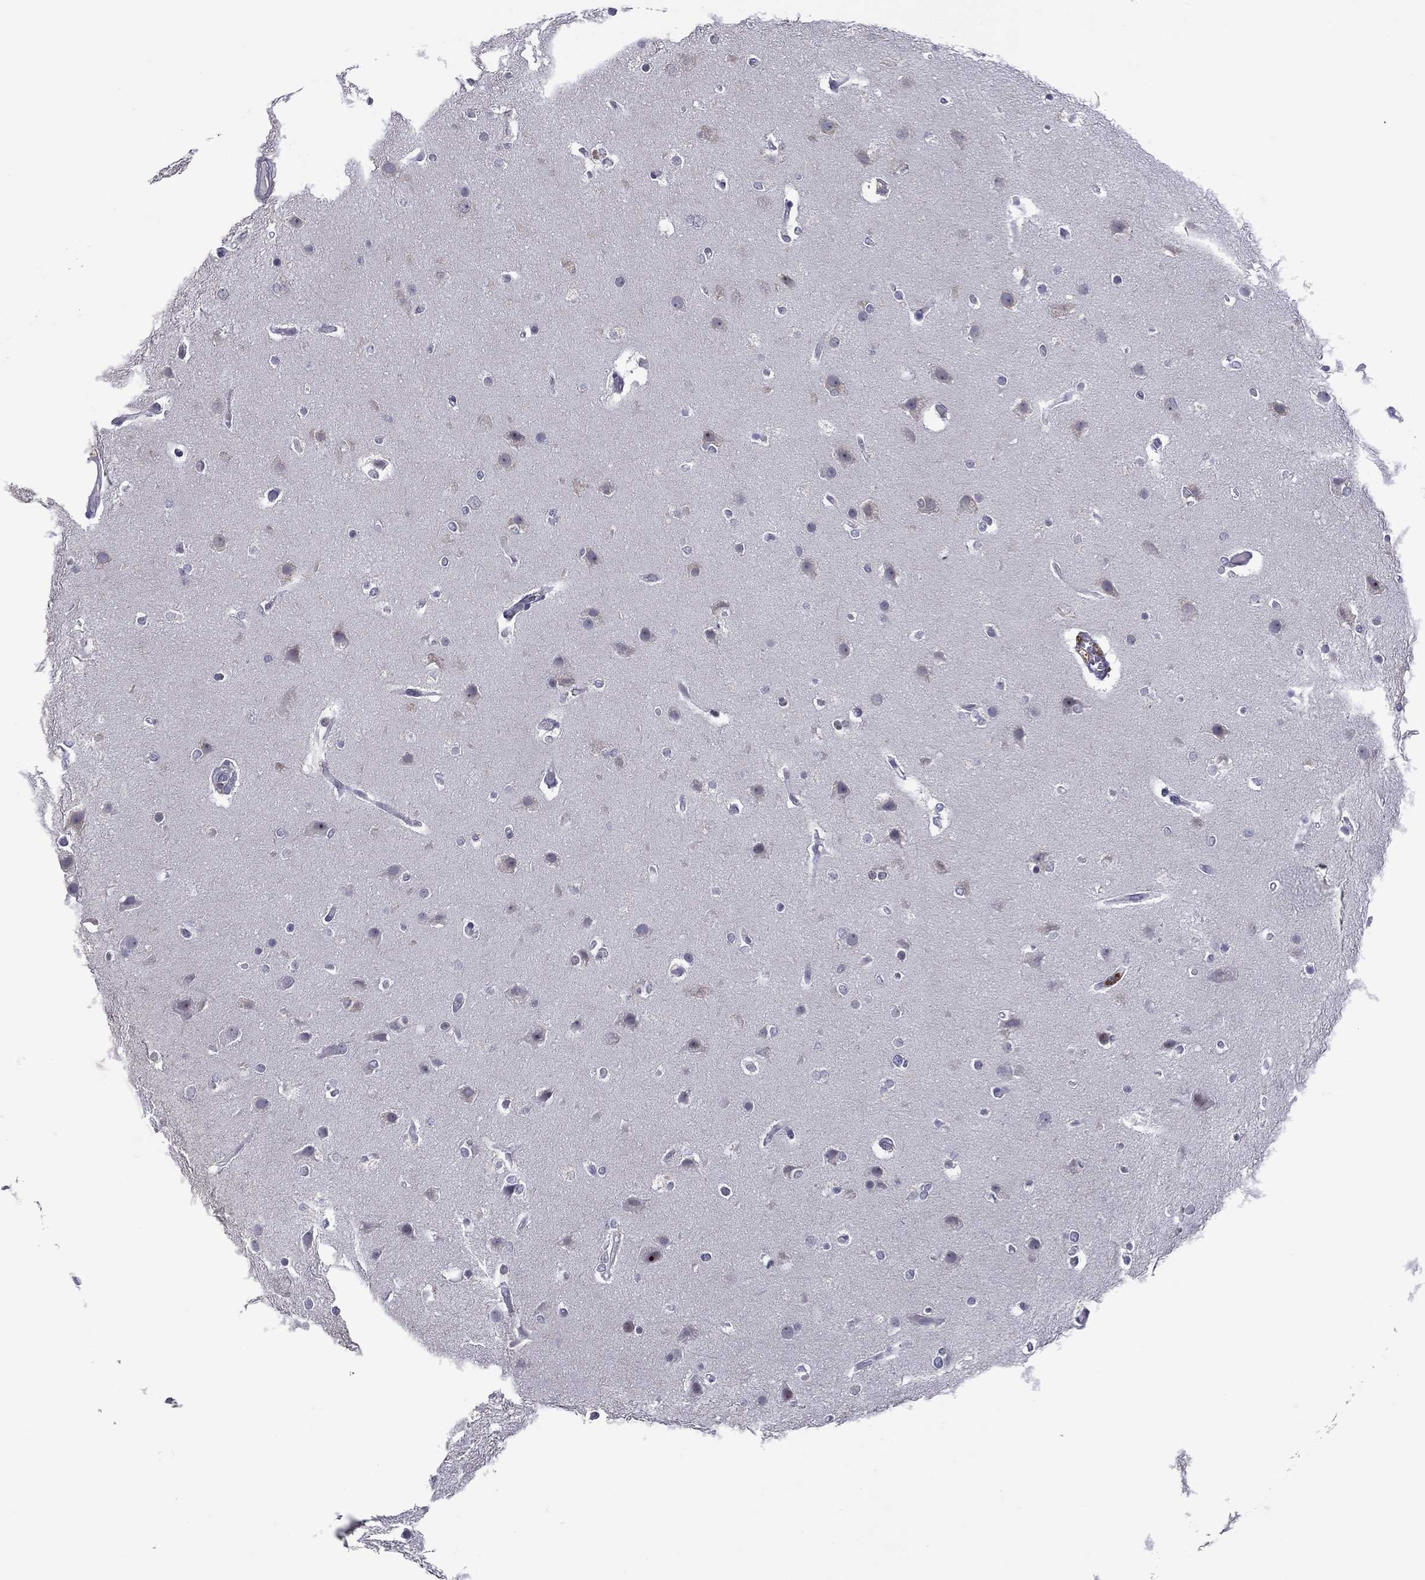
{"staining": {"intensity": "negative", "quantity": "none", "location": "none"}, "tissue": "glioma", "cell_type": "Tumor cells", "image_type": "cancer", "snomed": [{"axis": "morphology", "description": "Glioma, malignant, High grade"}, {"axis": "topography", "description": "Brain"}], "caption": "Tumor cells show no significant protein positivity in glioma.", "gene": "DBF4B", "patient": {"sex": "female", "age": 61}}